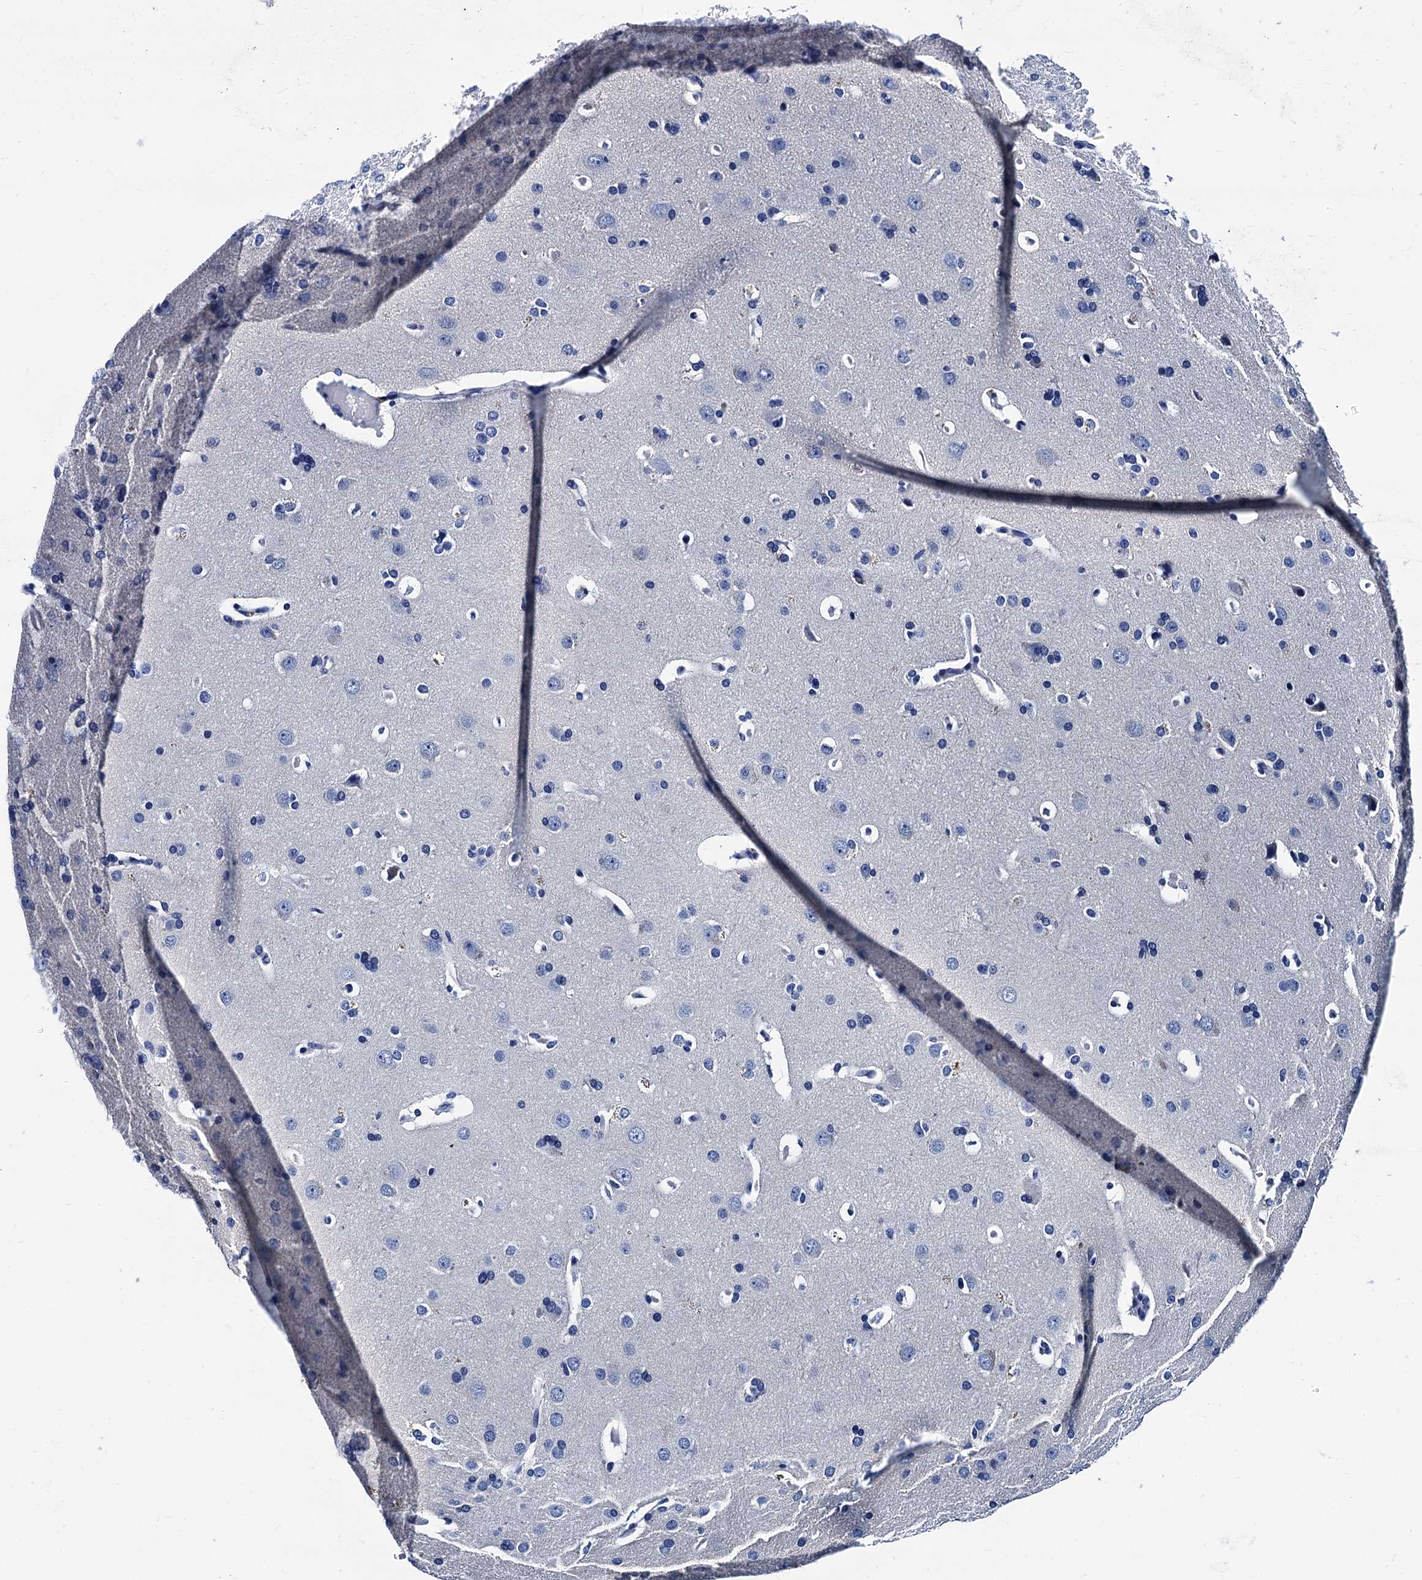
{"staining": {"intensity": "negative", "quantity": "none", "location": "none"}, "tissue": "cerebral cortex", "cell_type": "Endothelial cells", "image_type": "normal", "snomed": [{"axis": "morphology", "description": "Normal tissue, NOS"}, {"axis": "topography", "description": "Cerebral cortex"}], "caption": "The photomicrograph reveals no staining of endothelial cells in benign cerebral cortex.", "gene": "MYBPC3", "patient": {"sex": "male", "age": 62}}